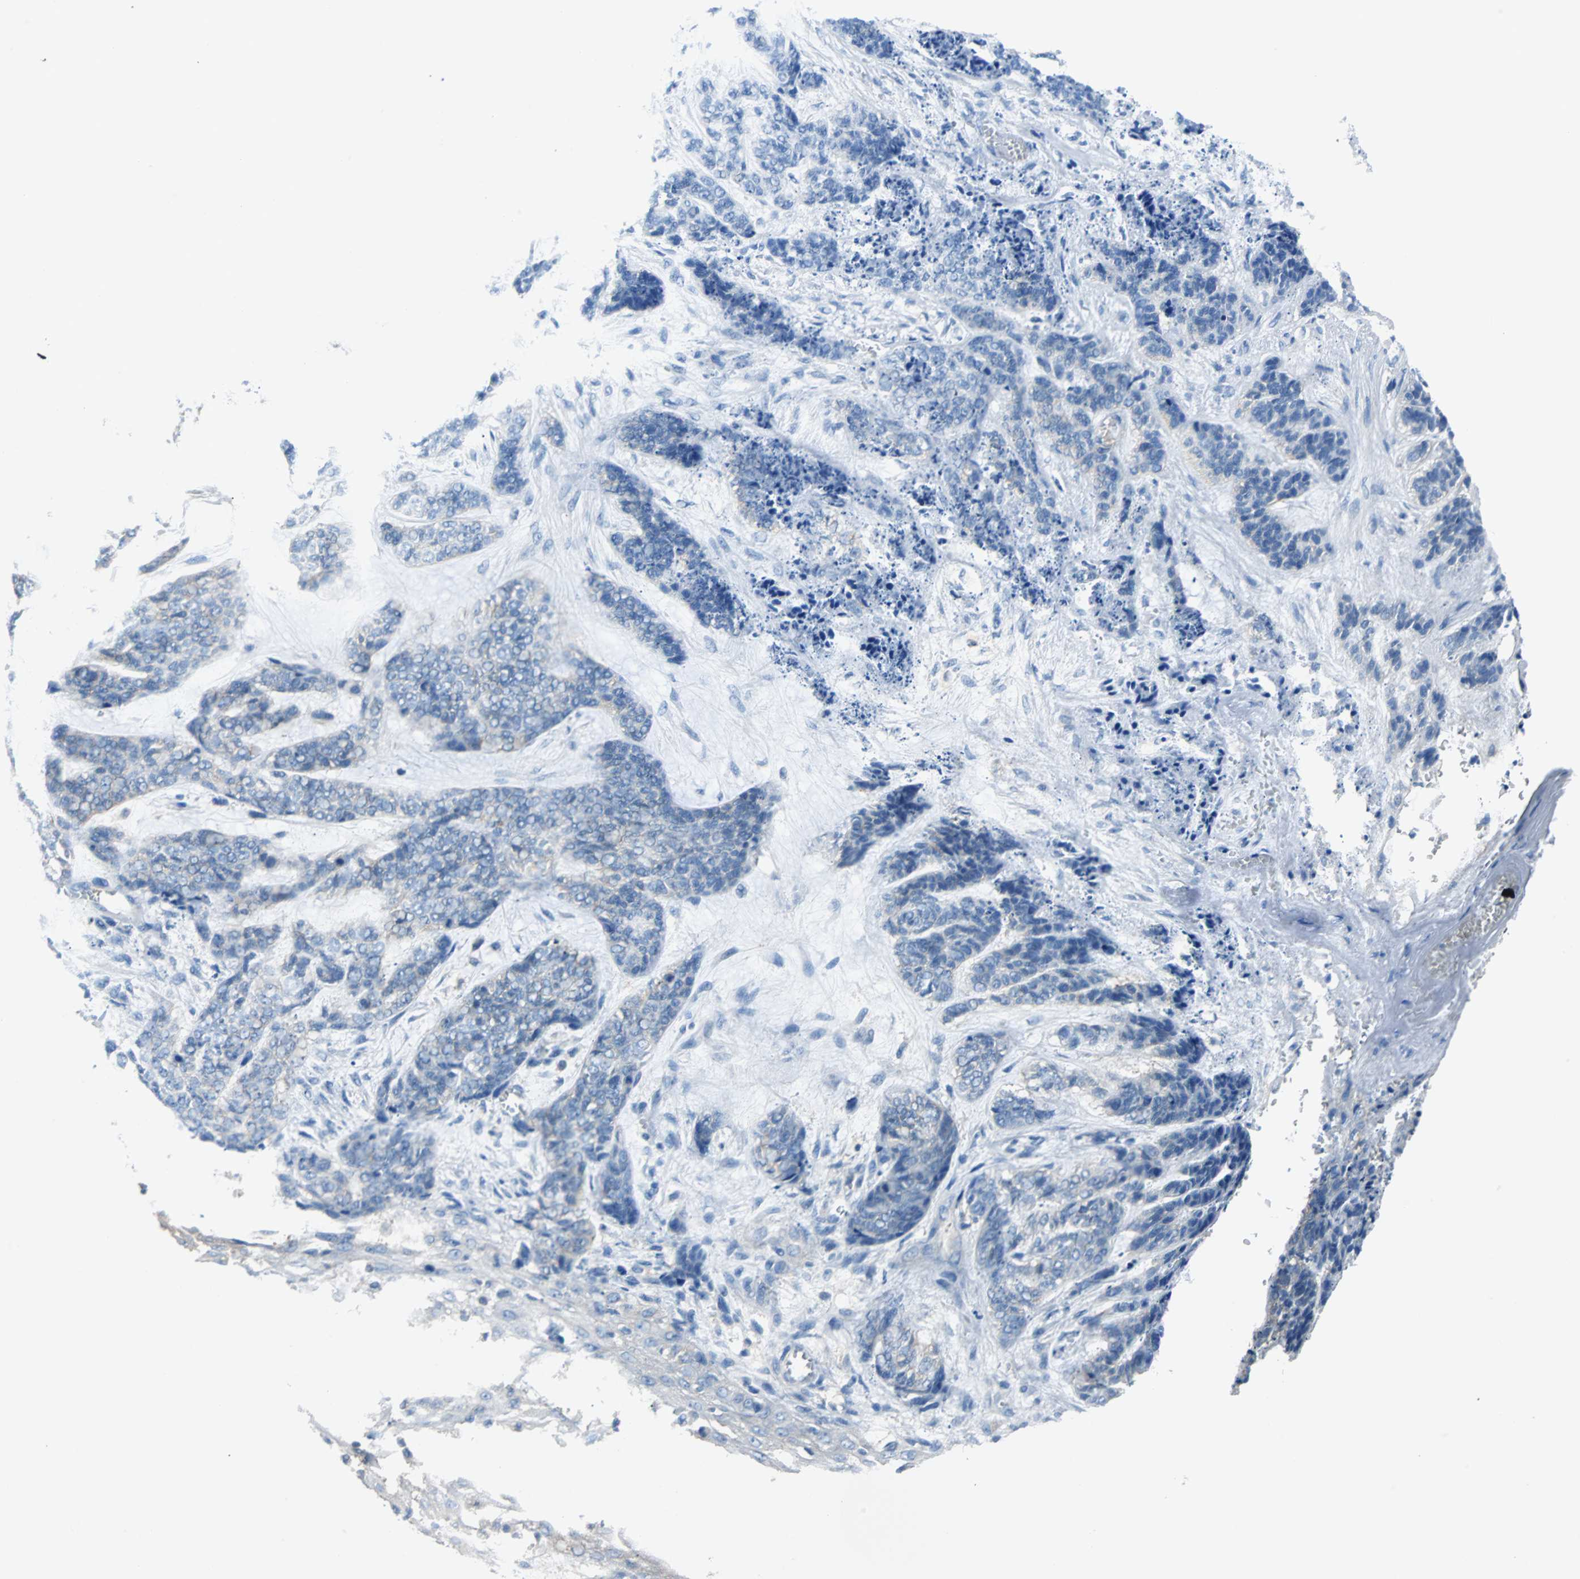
{"staining": {"intensity": "negative", "quantity": "none", "location": "none"}, "tissue": "skin cancer", "cell_type": "Tumor cells", "image_type": "cancer", "snomed": [{"axis": "morphology", "description": "Basal cell carcinoma"}, {"axis": "topography", "description": "Skin"}], "caption": "There is no significant expression in tumor cells of skin cancer.", "gene": "TSC22D4", "patient": {"sex": "female", "age": 64}}